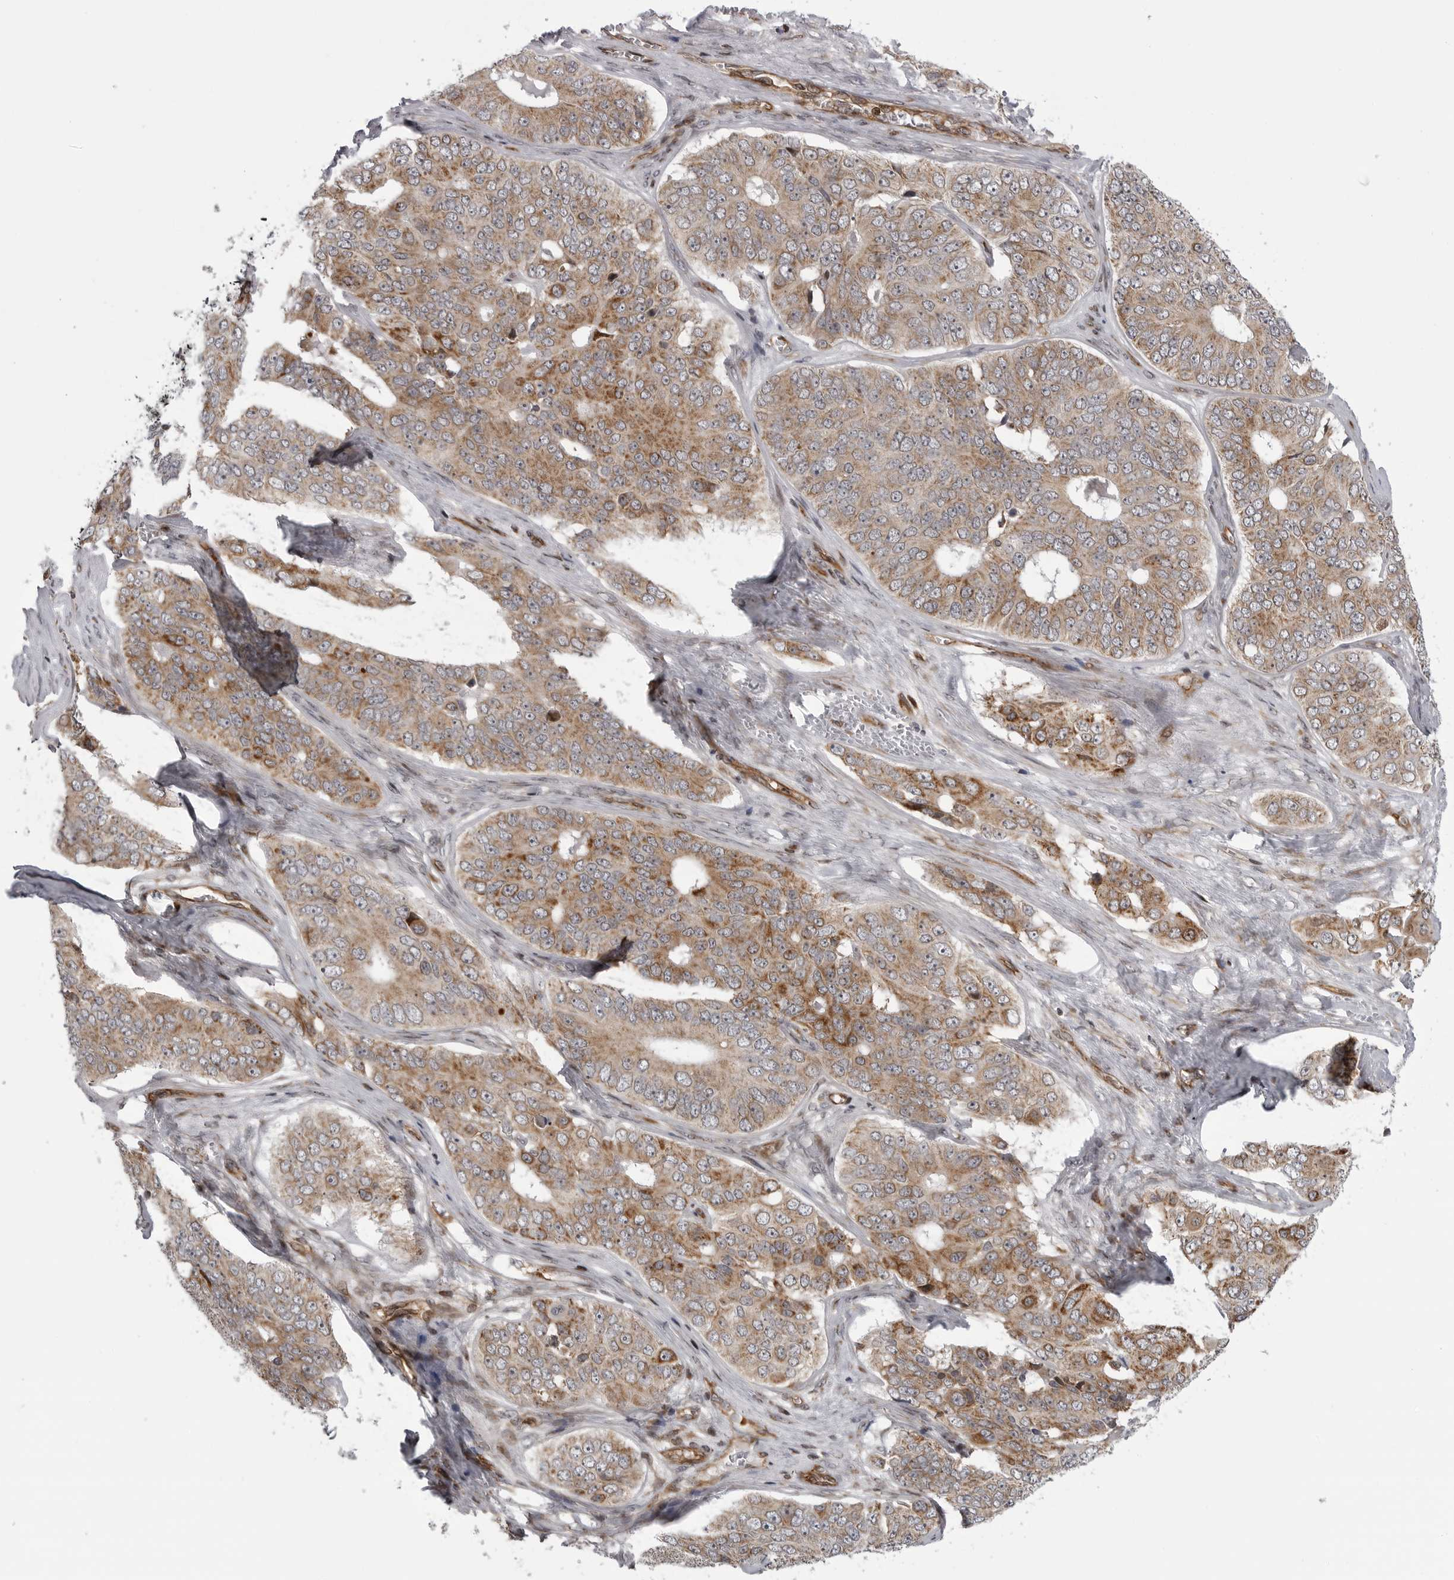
{"staining": {"intensity": "moderate", "quantity": ">75%", "location": "cytoplasmic/membranous"}, "tissue": "ovarian cancer", "cell_type": "Tumor cells", "image_type": "cancer", "snomed": [{"axis": "morphology", "description": "Carcinoma, endometroid"}, {"axis": "topography", "description": "Ovary"}], "caption": "IHC image of neoplastic tissue: human ovarian cancer stained using immunohistochemistry (IHC) exhibits medium levels of moderate protein expression localized specifically in the cytoplasmic/membranous of tumor cells, appearing as a cytoplasmic/membranous brown color.", "gene": "ABL1", "patient": {"sex": "female", "age": 51}}